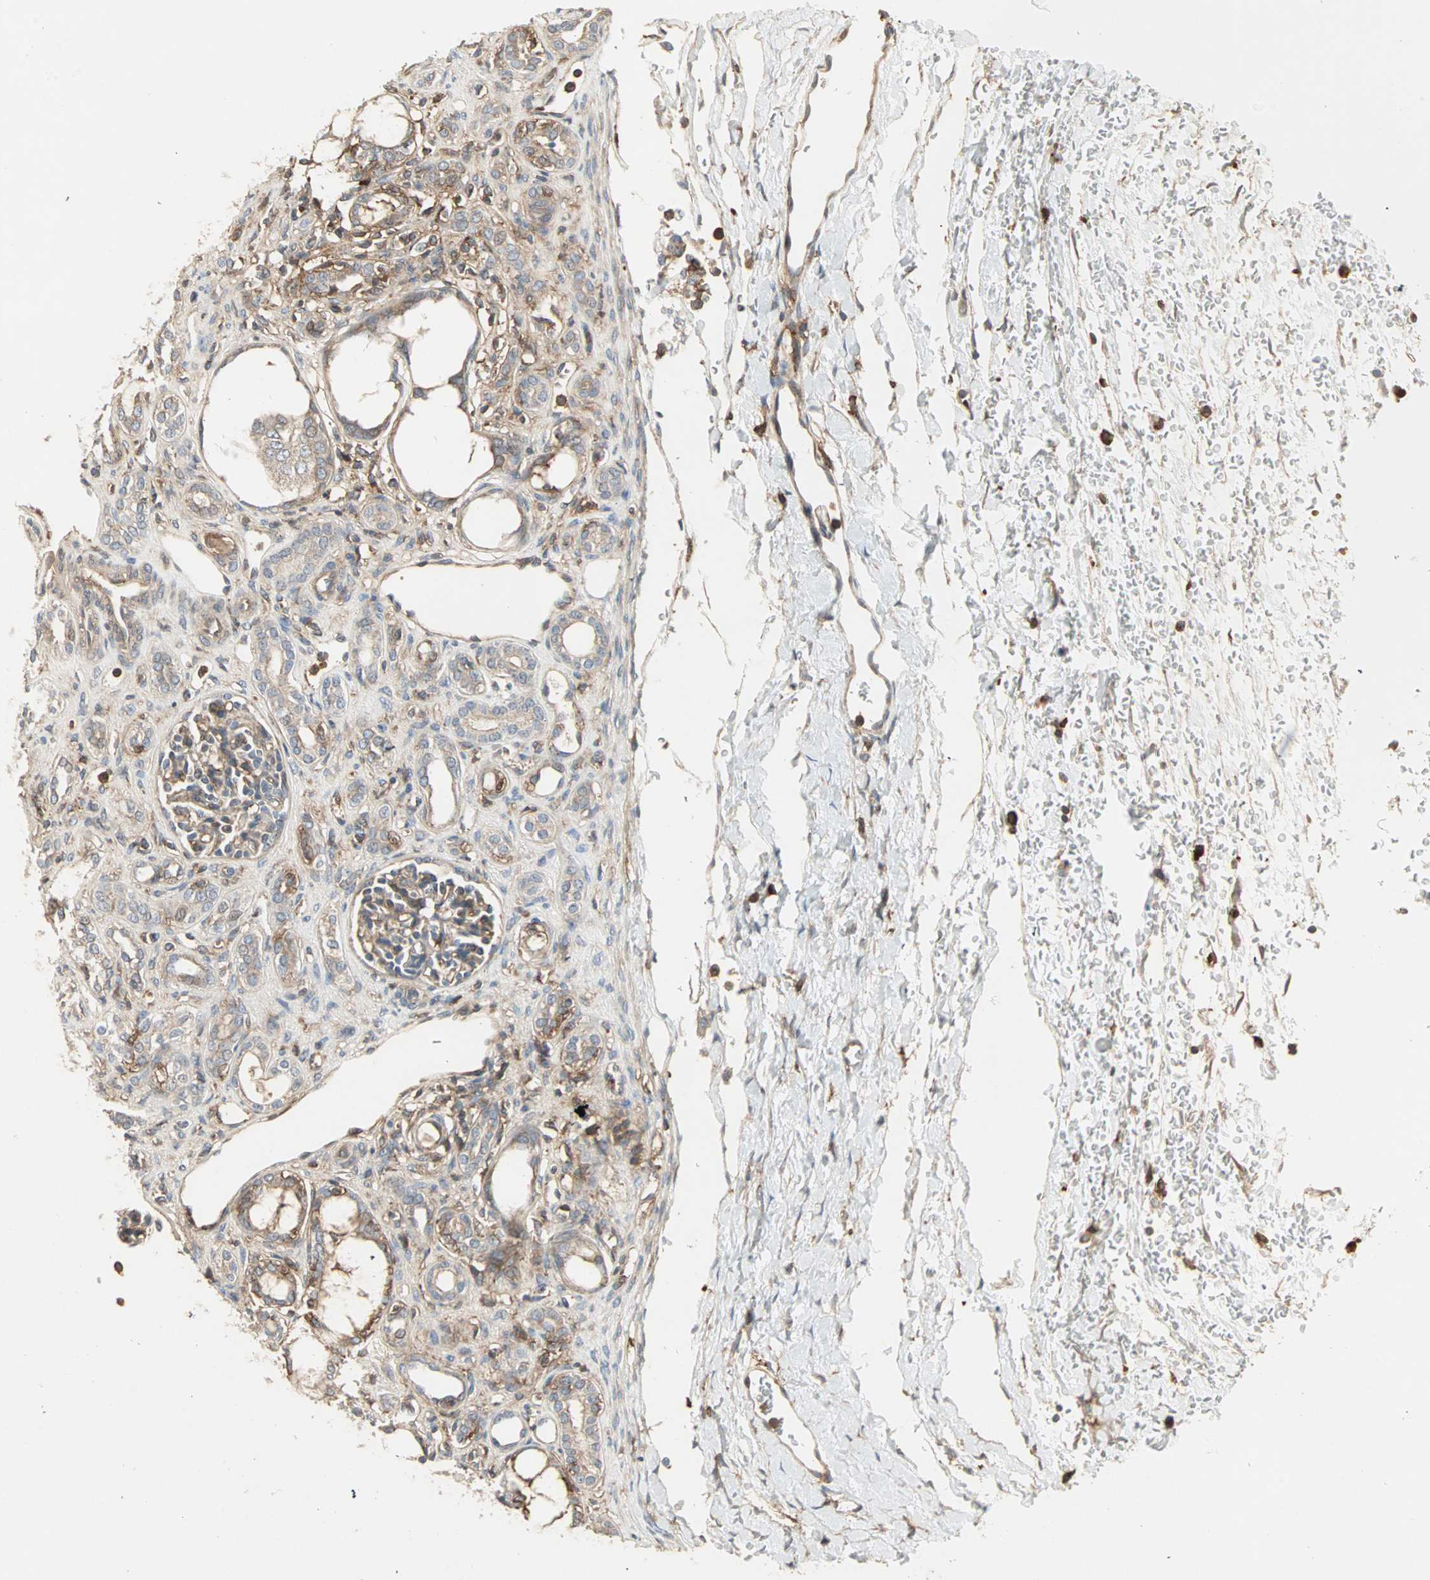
{"staining": {"intensity": "moderate", "quantity": ">75%", "location": "cytoplasmic/membranous"}, "tissue": "kidney", "cell_type": "Cells in glomeruli", "image_type": "normal", "snomed": [{"axis": "morphology", "description": "Normal tissue, NOS"}, {"axis": "topography", "description": "Kidney"}], "caption": "This micrograph exhibits benign kidney stained with immunohistochemistry to label a protein in brown. The cytoplasmic/membranous of cells in glomeruli show moderate positivity for the protein. Nuclei are counter-stained blue.", "gene": "GNAI2", "patient": {"sex": "male", "age": 7}}